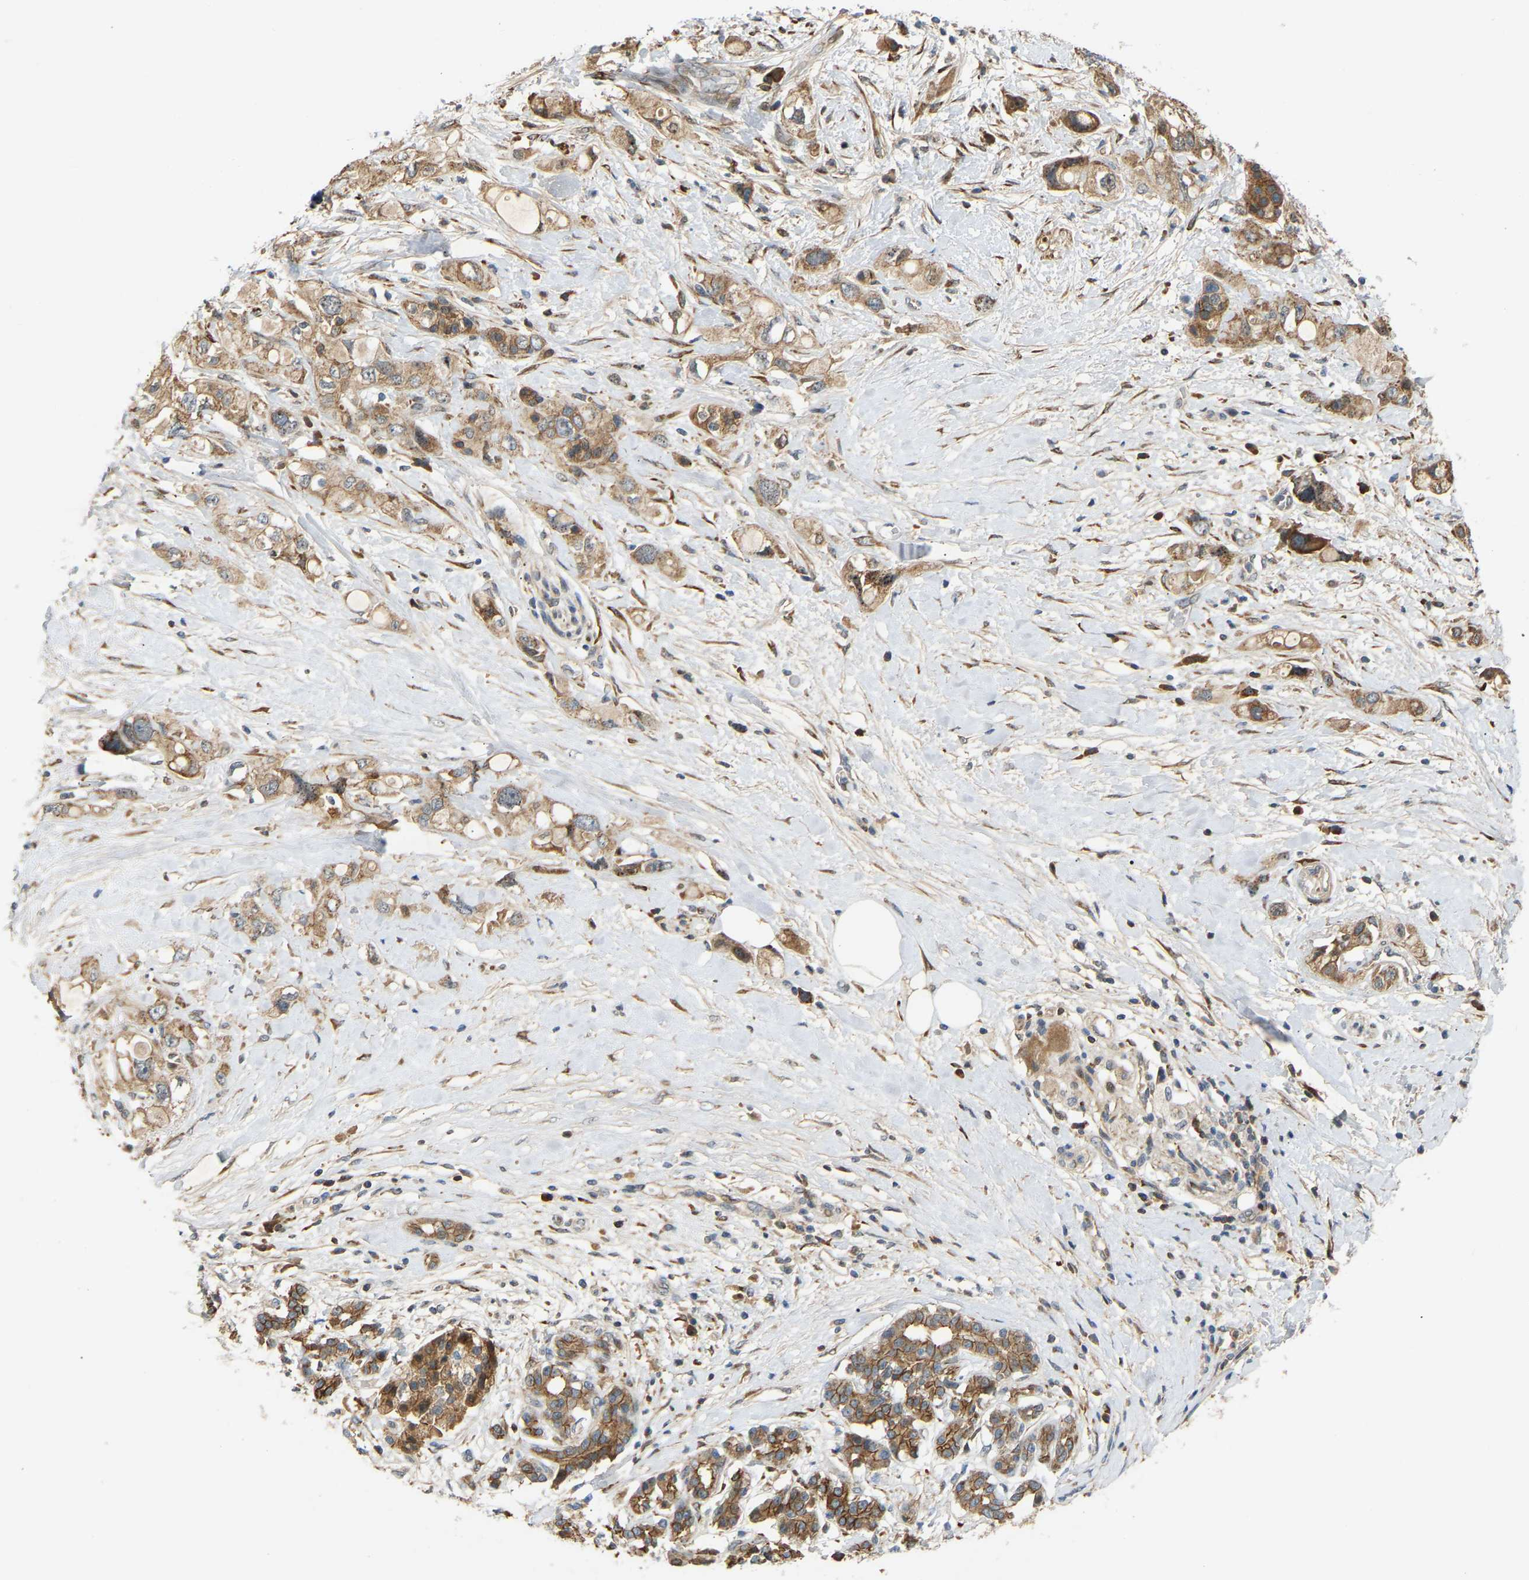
{"staining": {"intensity": "moderate", "quantity": ">75%", "location": "cytoplasmic/membranous"}, "tissue": "pancreatic cancer", "cell_type": "Tumor cells", "image_type": "cancer", "snomed": [{"axis": "morphology", "description": "Adenocarcinoma, NOS"}, {"axis": "topography", "description": "Pancreas"}], "caption": "This micrograph exhibits pancreatic adenocarcinoma stained with IHC to label a protein in brown. The cytoplasmic/membranous of tumor cells show moderate positivity for the protein. Nuclei are counter-stained blue.", "gene": "PTCD1", "patient": {"sex": "female", "age": 56}}